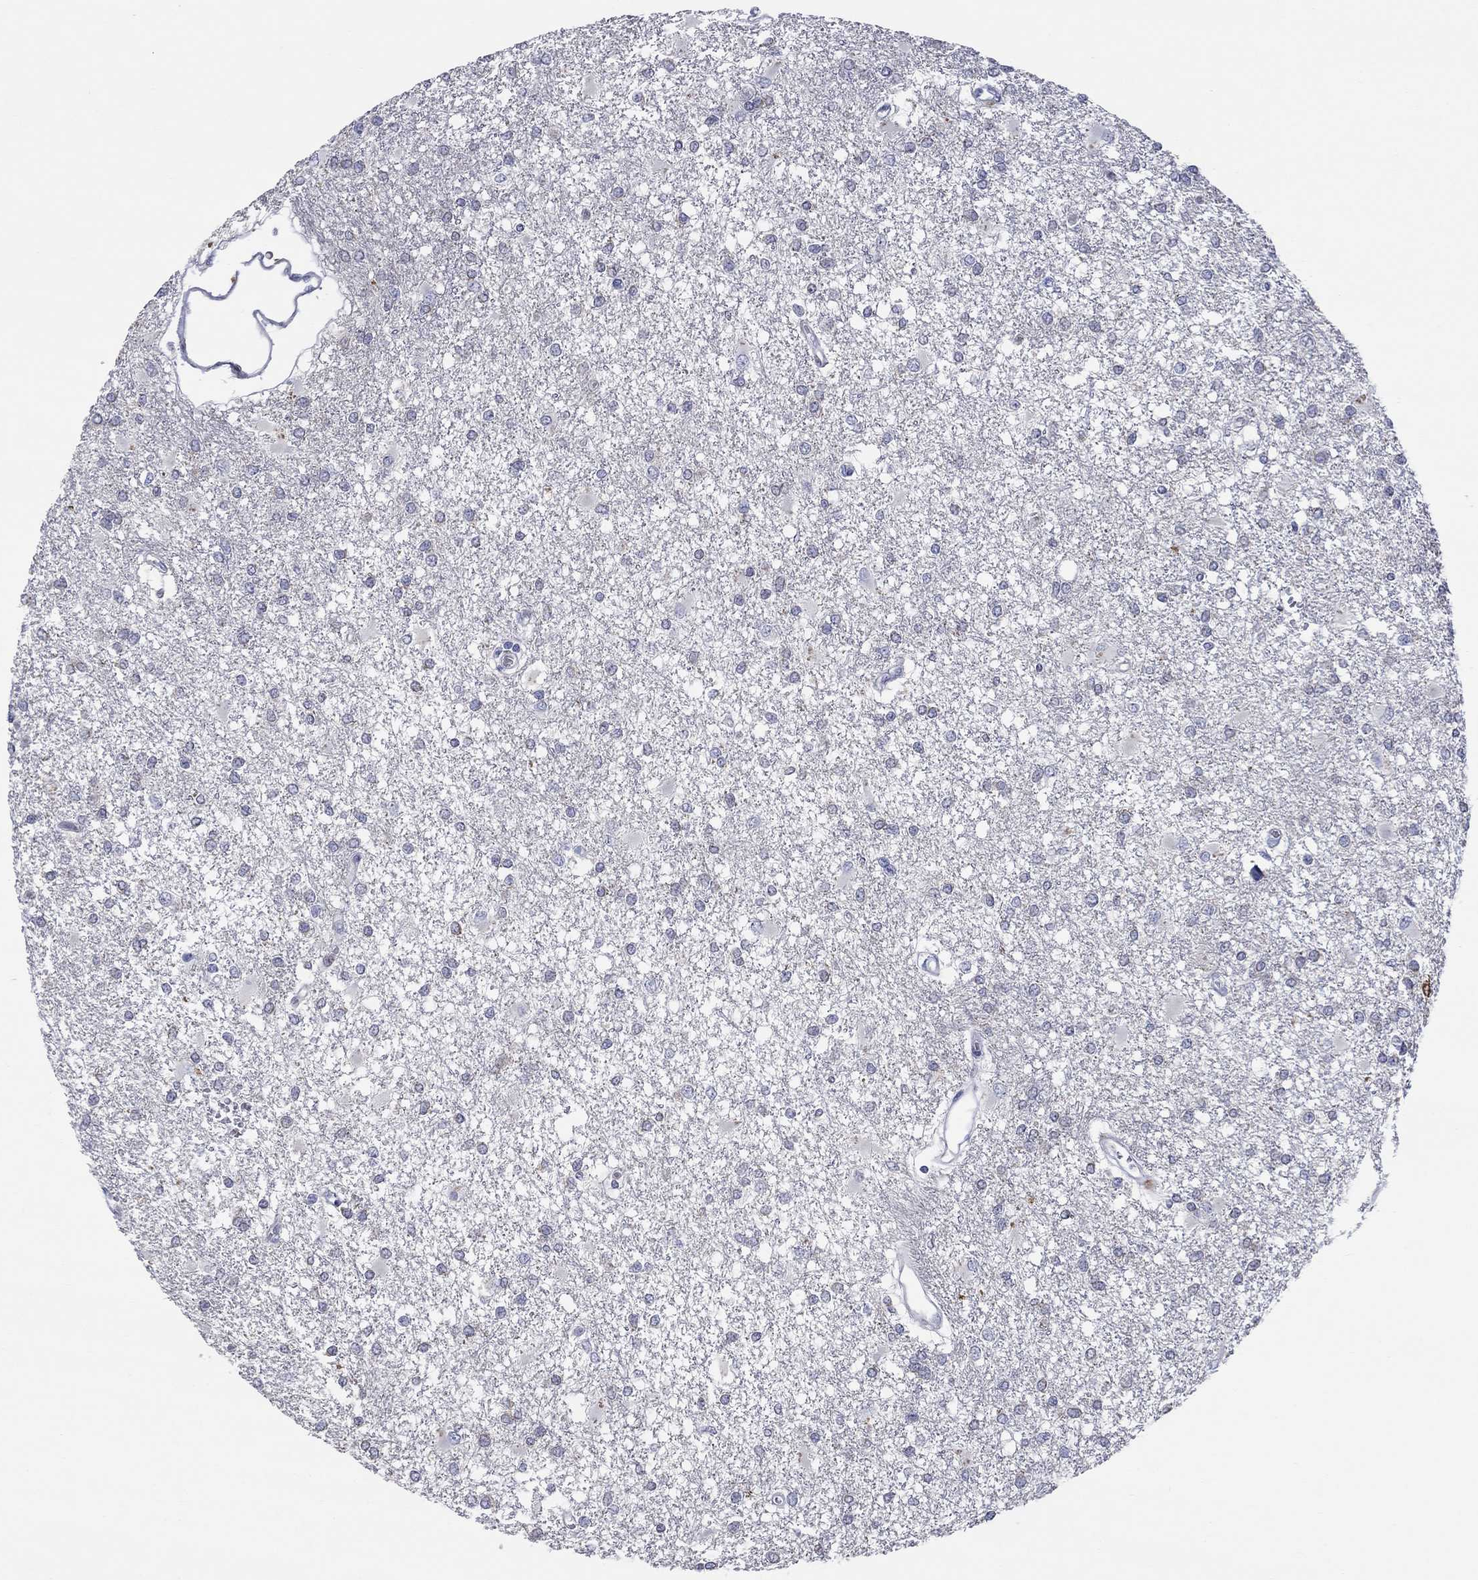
{"staining": {"intensity": "negative", "quantity": "none", "location": "none"}, "tissue": "glioma", "cell_type": "Tumor cells", "image_type": "cancer", "snomed": [{"axis": "morphology", "description": "Glioma, malignant, High grade"}, {"axis": "topography", "description": "Cerebral cortex"}], "caption": "DAB (3,3'-diaminobenzidine) immunohistochemical staining of glioma shows no significant positivity in tumor cells. (DAB immunohistochemistry (IHC) visualized using brightfield microscopy, high magnification).", "gene": "ARHGAP36", "patient": {"sex": "male", "age": 79}}